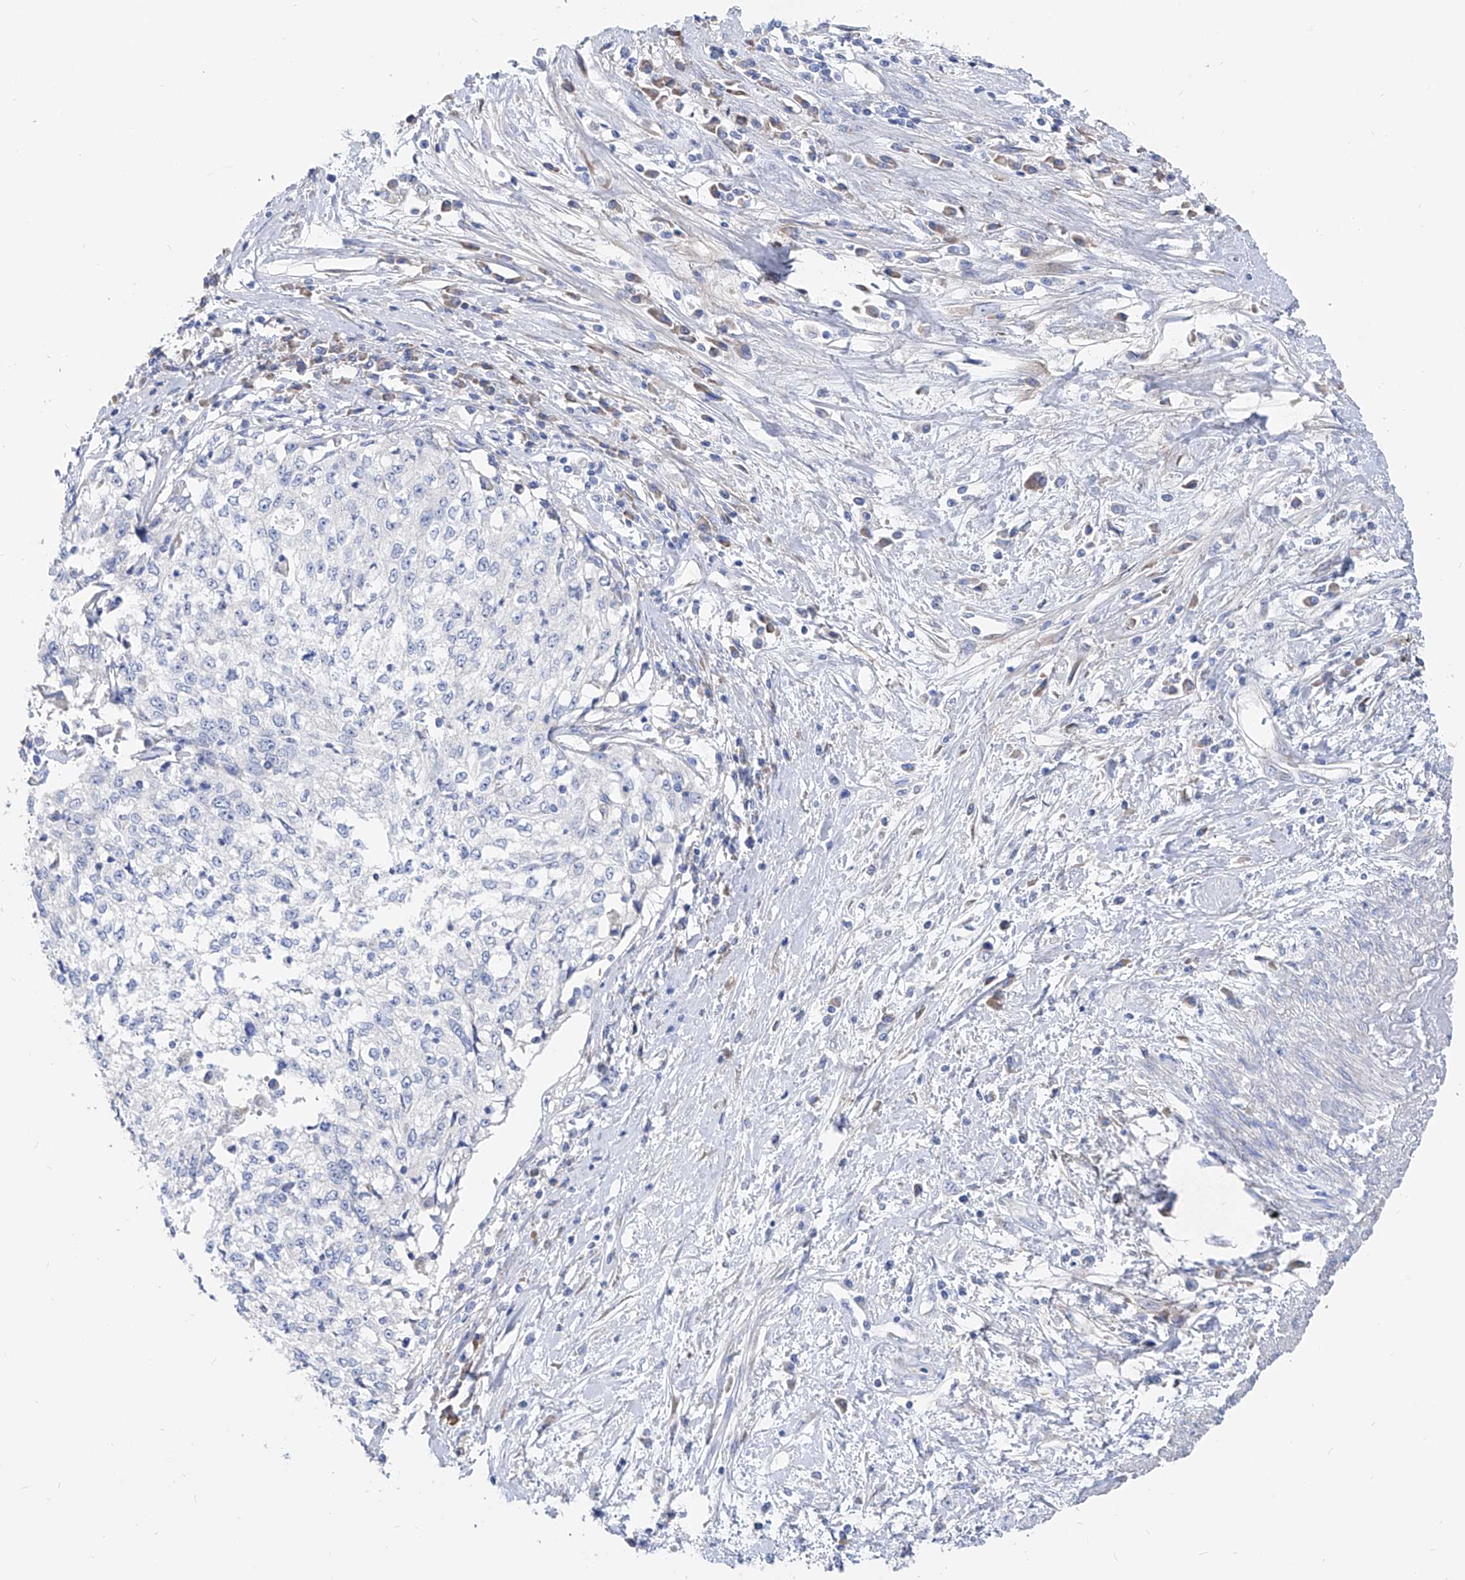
{"staining": {"intensity": "negative", "quantity": "none", "location": "none"}, "tissue": "cervical cancer", "cell_type": "Tumor cells", "image_type": "cancer", "snomed": [{"axis": "morphology", "description": "Squamous cell carcinoma, NOS"}, {"axis": "topography", "description": "Cervix"}], "caption": "Cervical cancer was stained to show a protein in brown. There is no significant expression in tumor cells.", "gene": "UFL1", "patient": {"sex": "female", "age": 57}}